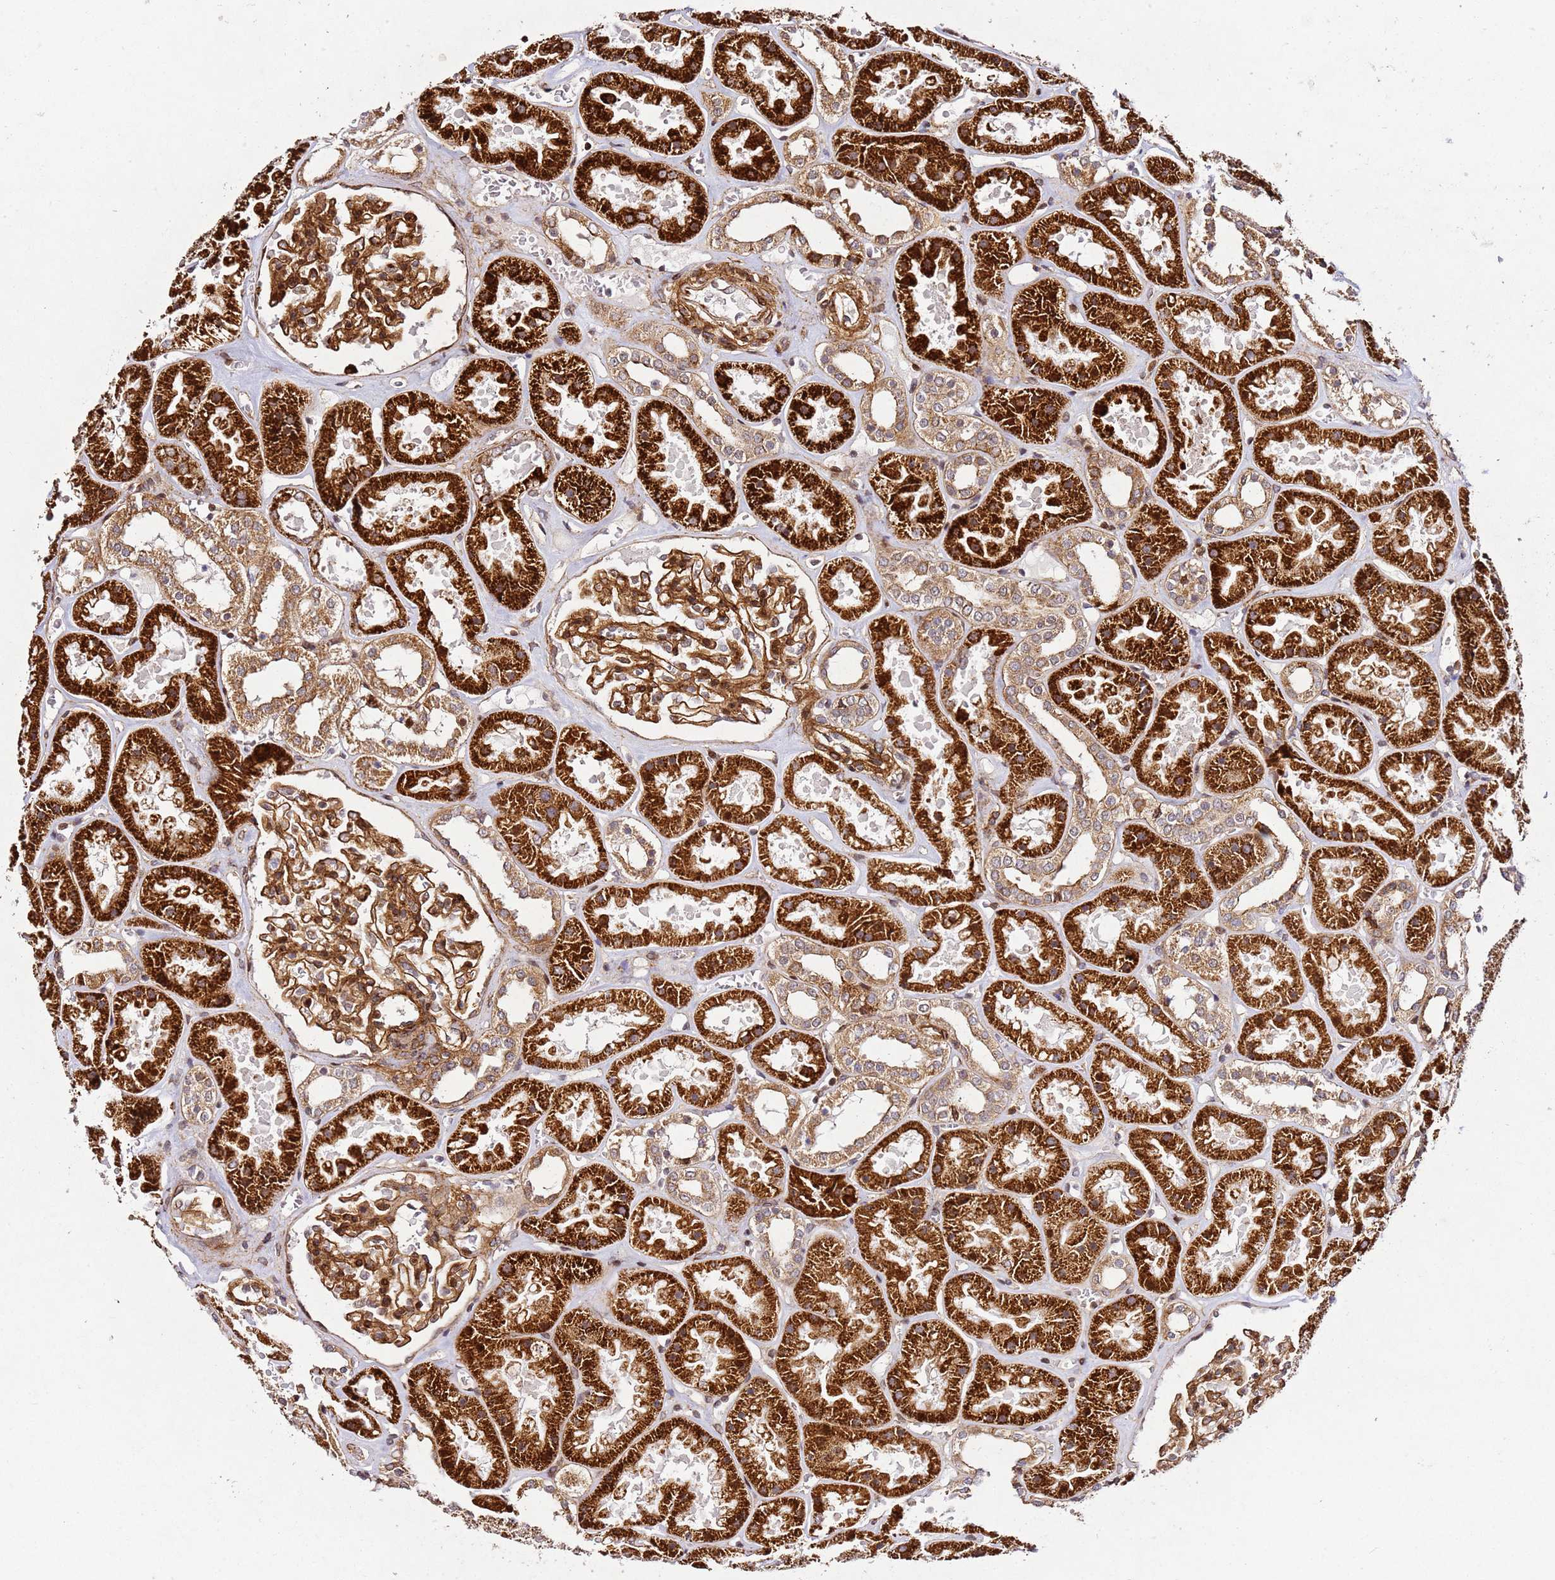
{"staining": {"intensity": "moderate", "quantity": ">75%", "location": "cytoplasmic/membranous,nuclear"}, "tissue": "kidney", "cell_type": "Cells in glomeruli", "image_type": "normal", "snomed": [{"axis": "morphology", "description": "Normal tissue, NOS"}, {"axis": "topography", "description": "Kidney"}], "caption": "Brown immunohistochemical staining in benign kidney demonstrates moderate cytoplasmic/membranous,nuclear positivity in approximately >75% of cells in glomeruli.", "gene": "ZNF296", "patient": {"sex": "female", "age": 41}}